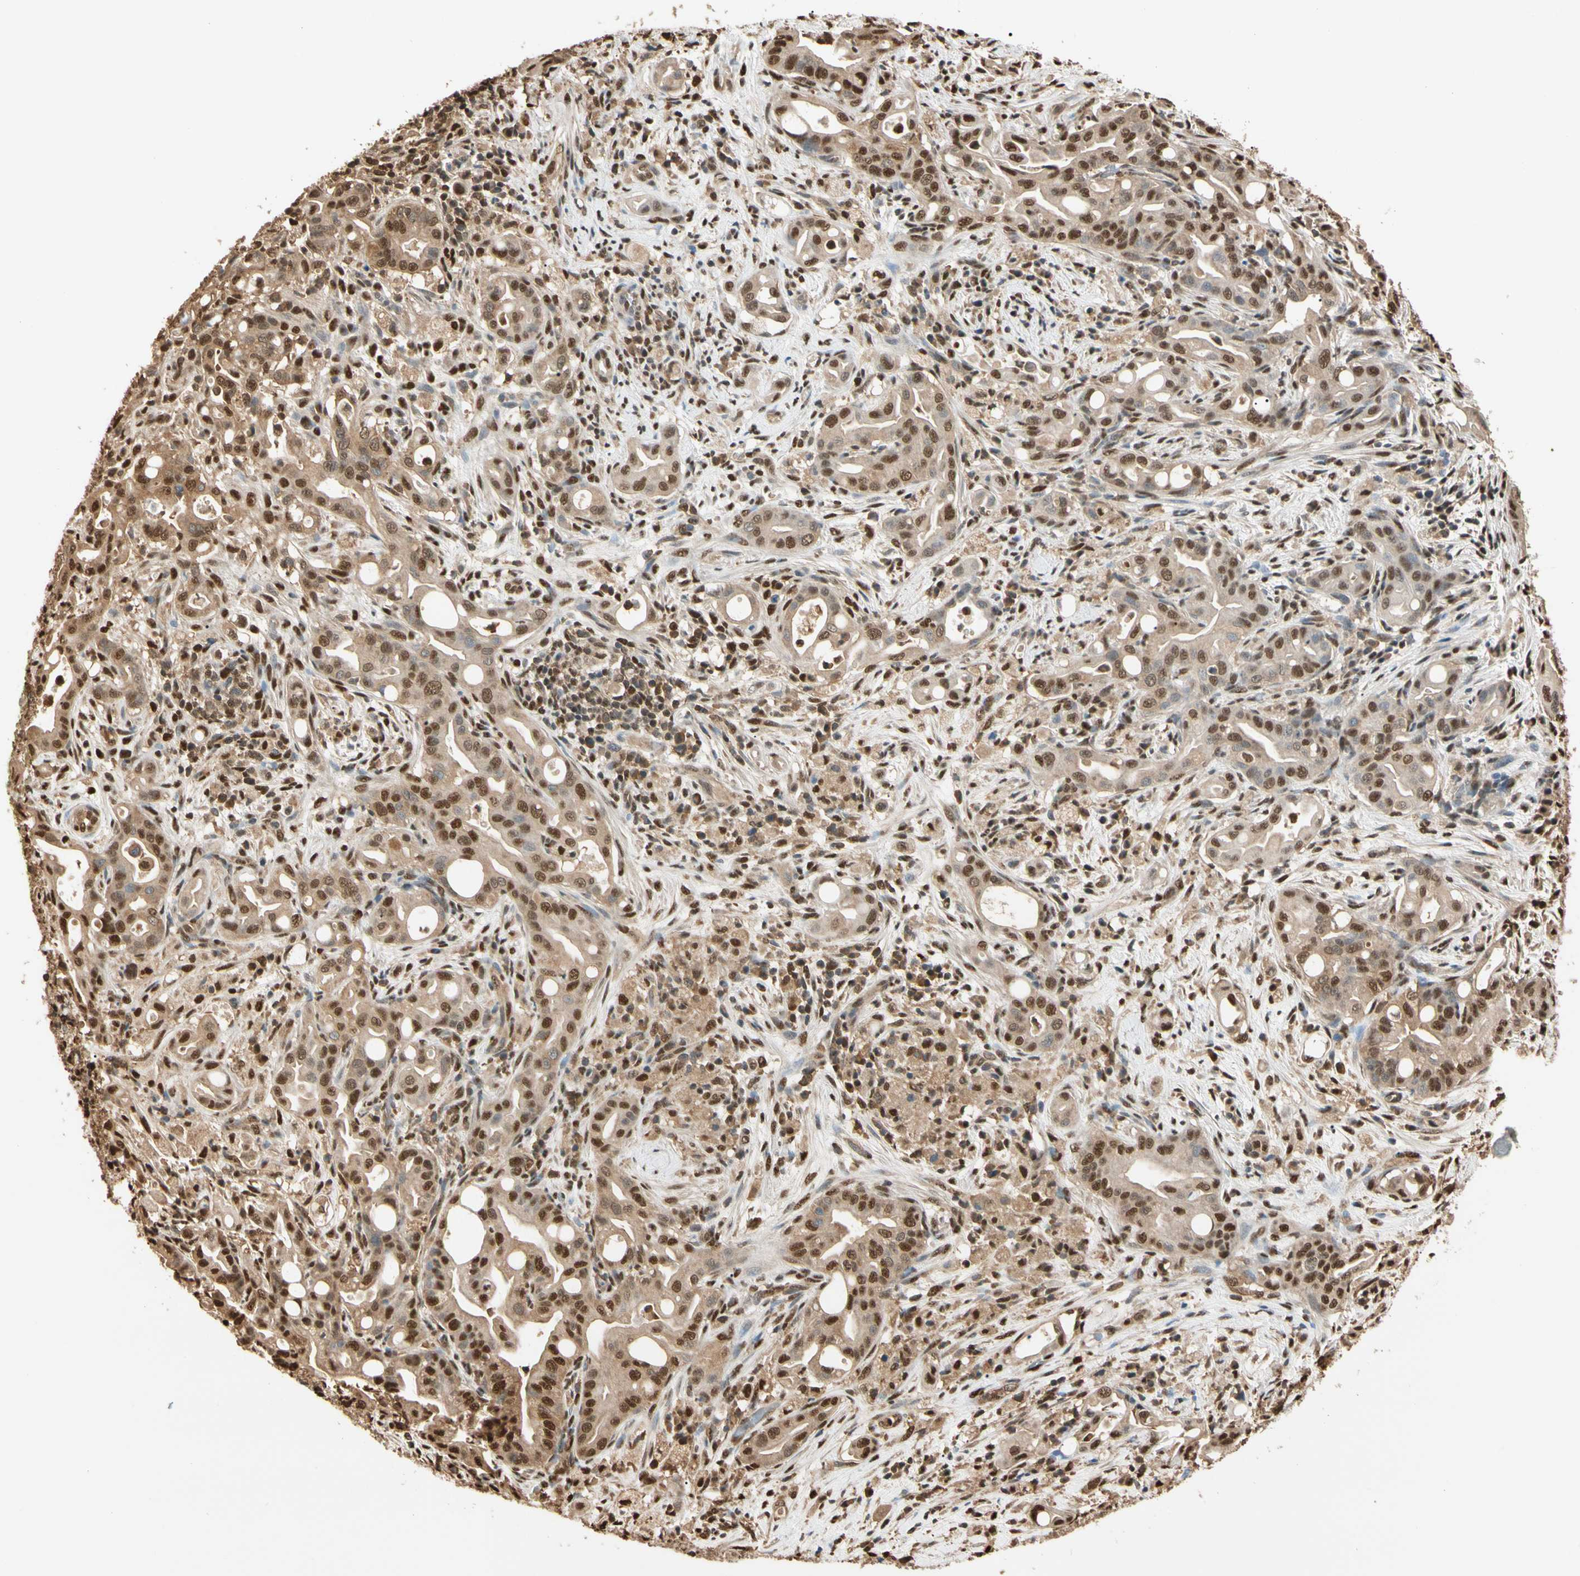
{"staining": {"intensity": "moderate", "quantity": ">75%", "location": "cytoplasmic/membranous,nuclear"}, "tissue": "liver cancer", "cell_type": "Tumor cells", "image_type": "cancer", "snomed": [{"axis": "morphology", "description": "Cholangiocarcinoma"}, {"axis": "topography", "description": "Liver"}], "caption": "Cholangiocarcinoma (liver) stained with DAB IHC demonstrates medium levels of moderate cytoplasmic/membranous and nuclear expression in approximately >75% of tumor cells. The staining was performed using DAB, with brown indicating positive protein expression. Nuclei are stained blue with hematoxylin.", "gene": "PNCK", "patient": {"sex": "female", "age": 68}}